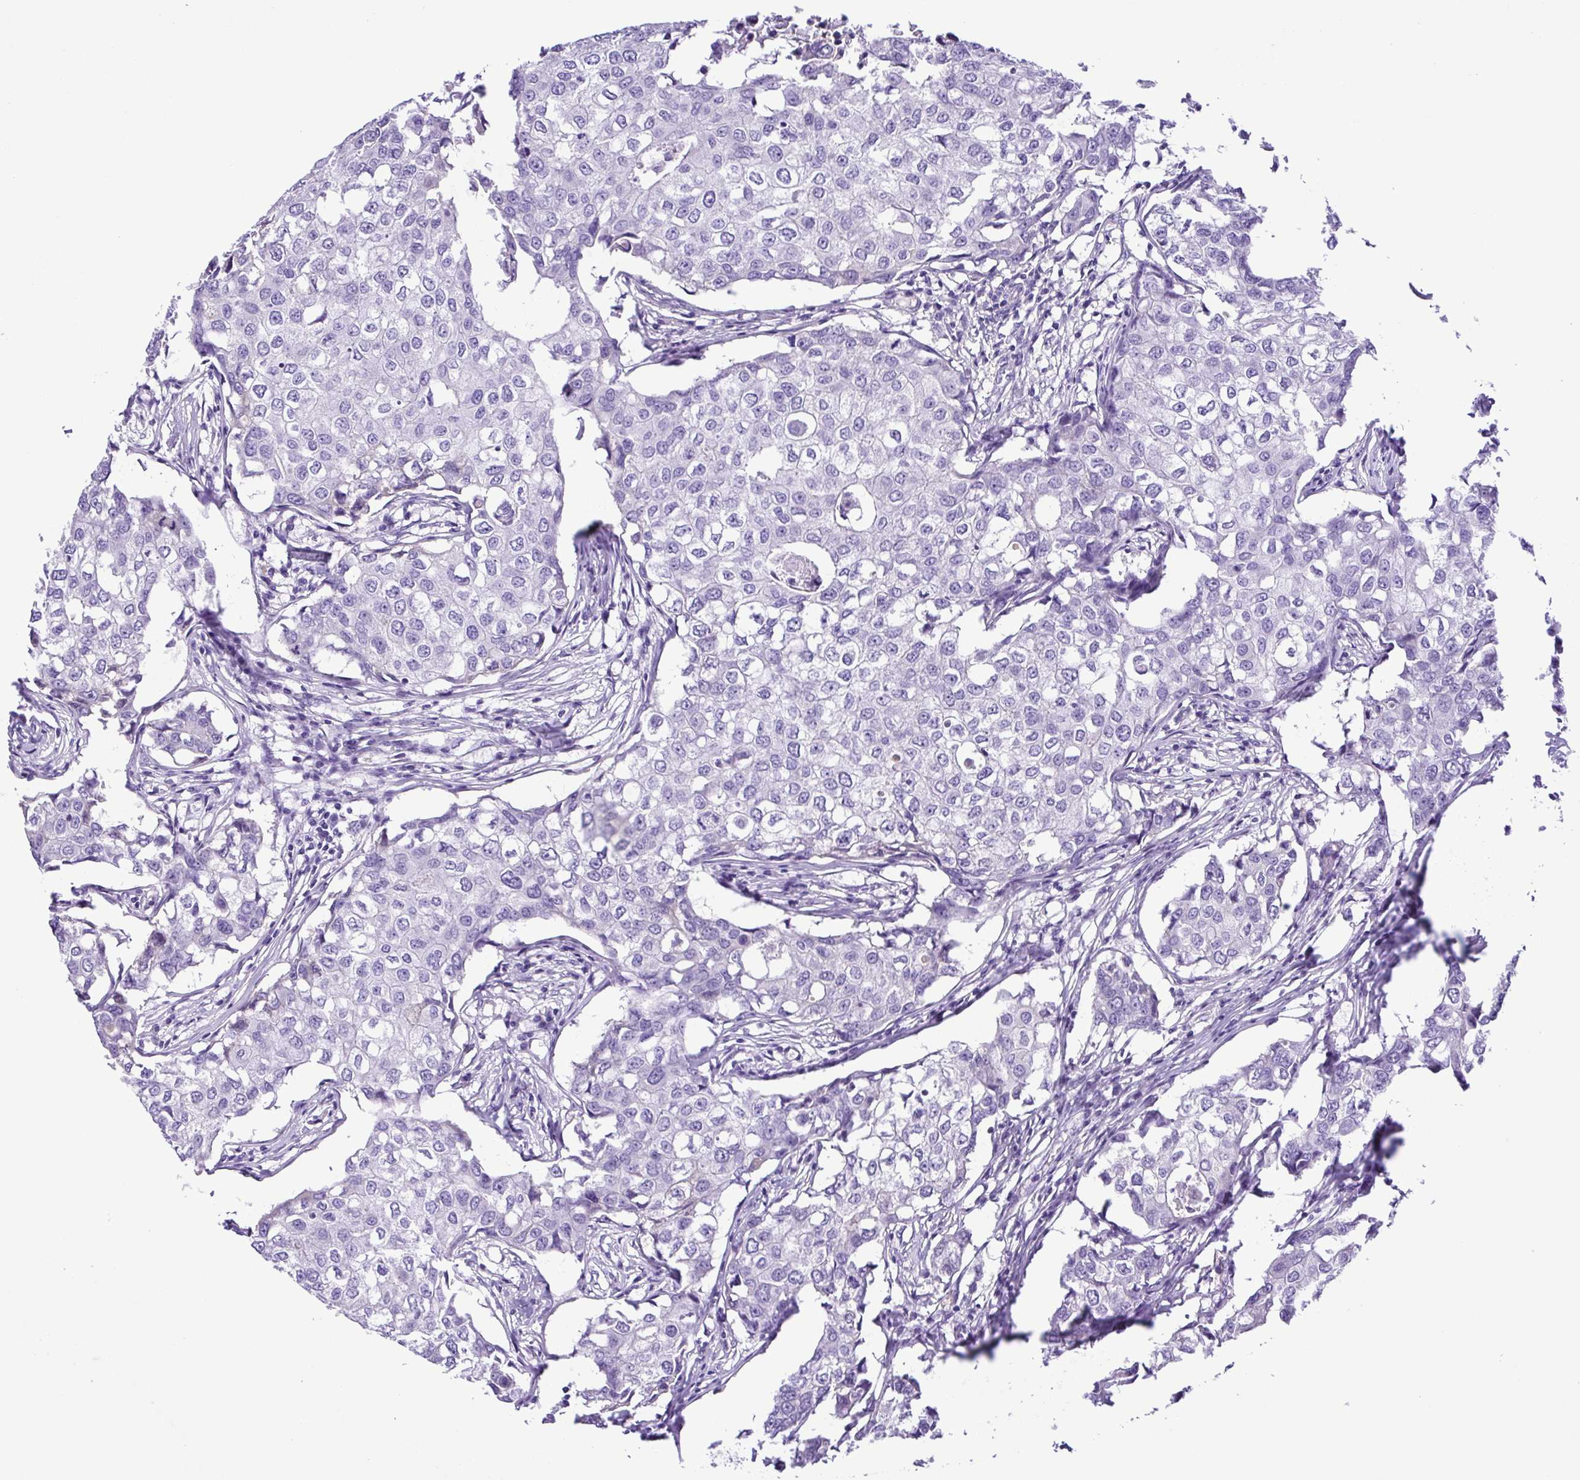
{"staining": {"intensity": "negative", "quantity": "none", "location": "none"}, "tissue": "breast cancer", "cell_type": "Tumor cells", "image_type": "cancer", "snomed": [{"axis": "morphology", "description": "Duct carcinoma"}, {"axis": "topography", "description": "Breast"}], "caption": "Immunohistochemistry micrograph of neoplastic tissue: breast intraductal carcinoma stained with DAB (3,3'-diaminobenzidine) shows no significant protein expression in tumor cells.", "gene": "IGFL1", "patient": {"sex": "female", "age": 27}}